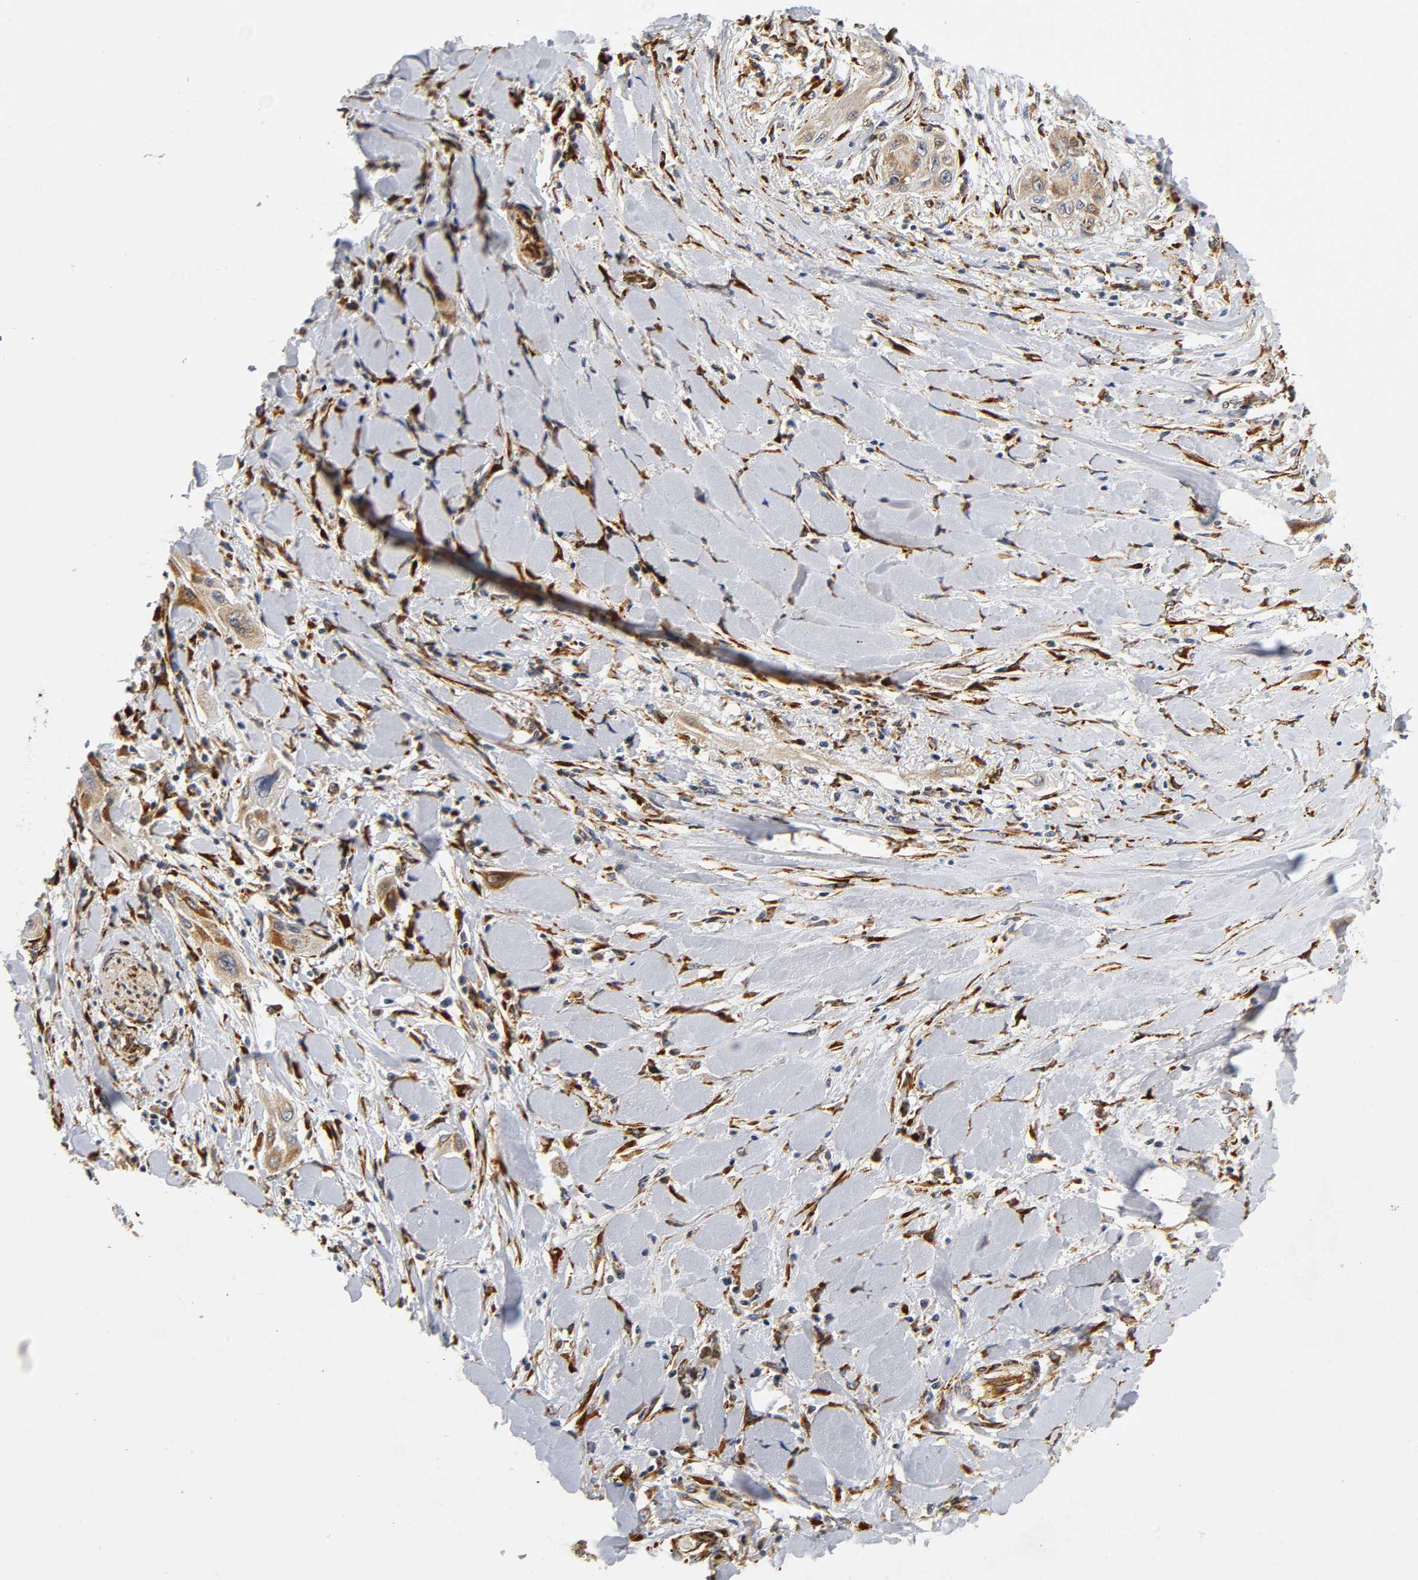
{"staining": {"intensity": "moderate", "quantity": ">75%", "location": "cytoplasmic/membranous"}, "tissue": "lung cancer", "cell_type": "Tumor cells", "image_type": "cancer", "snomed": [{"axis": "morphology", "description": "Squamous cell carcinoma, NOS"}, {"axis": "topography", "description": "Lung"}], "caption": "Immunohistochemical staining of human lung cancer (squamous cell carcinoma) displays medium levels of moderate cytoplasmic/membranous protein staining in approximately >75% of tumor cells. Immunohistochemistry stains the protein in brown and the nuclei are stained blue.", "gene": "SOS2", "patient": {"sex": "female", "age": 47}}